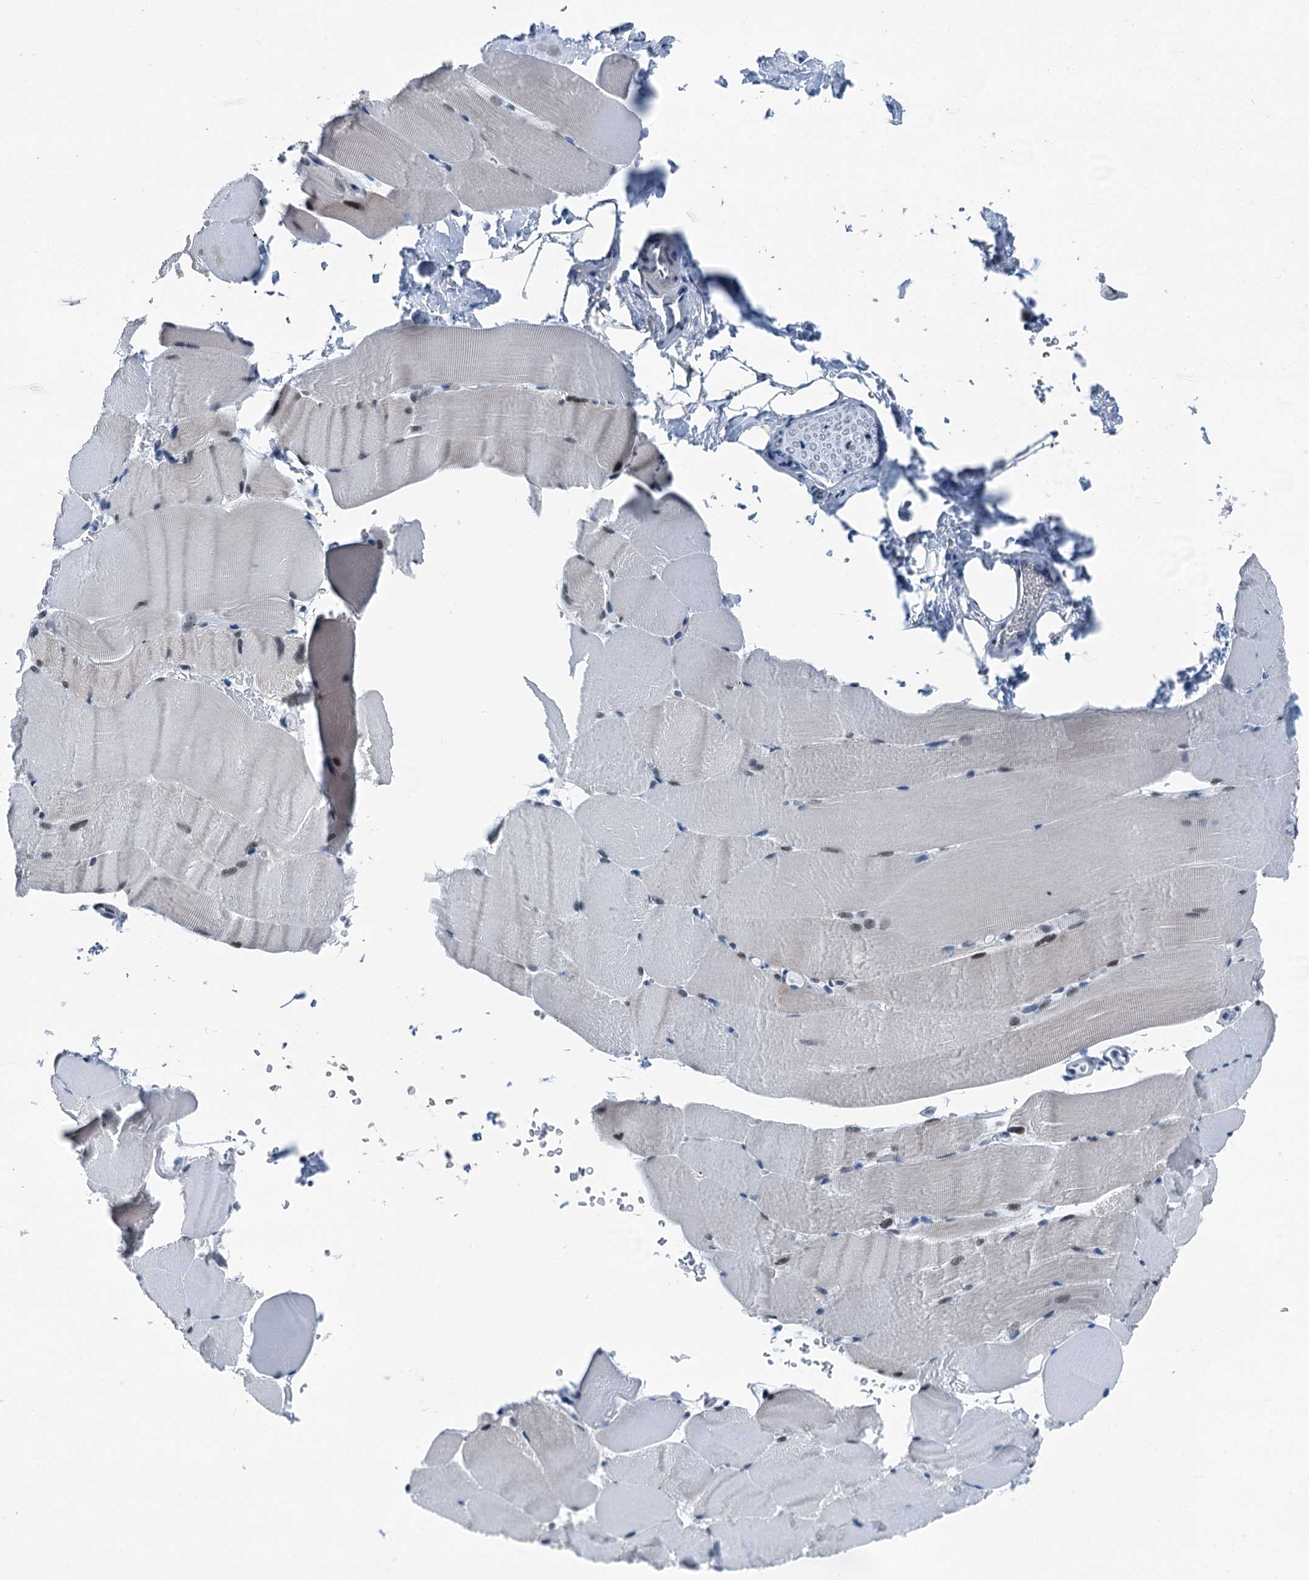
{"staining": {"intensity": "weak", "quantity": "<25%", "location": "nuclear"}, "tissue": "skeletal muscle", "cell_type": "Myocytes", "image_type": "normal", "snomed": [{"axis": "morphology", "description": "Normal tissue, NOS"}, {"axis": "topography", "description": "Skeletal muscle"}, {"axis": "topography", "description": "Parathyroid gland"}], "caption": "Myocytes are negative for protein expression in unremarkable human skeletal muscle. (Stains: DAB (3,3'-diaminobenzidine) immunohistochemistry with hematoxylin counter stain, Microscopy: brightfield microscopy at high magnification).", "gene": "TRPT1", "patient": {"sex": "female", "age": 37}}